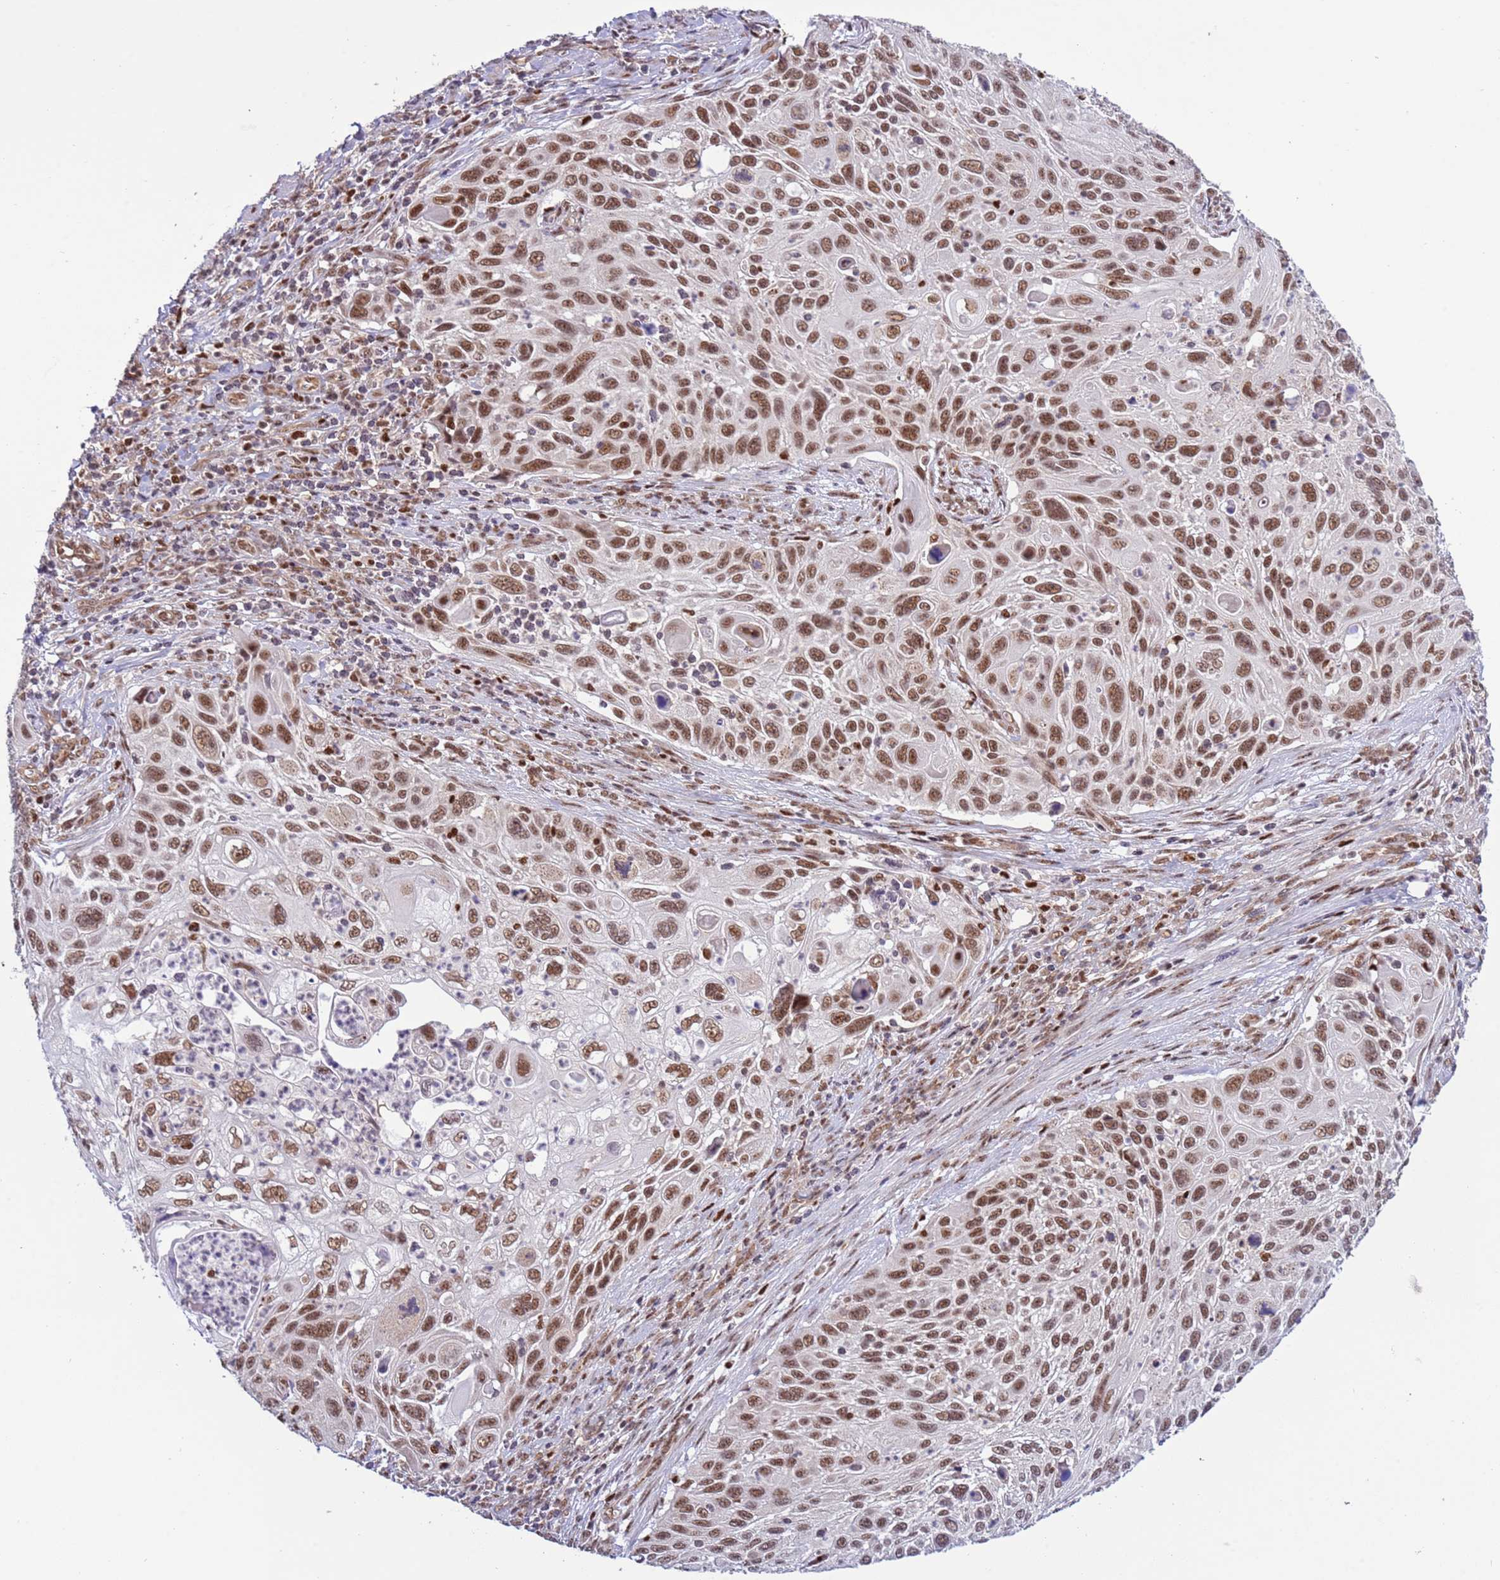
{"staining": {"intensity": "moderate", "quantity": ">75%", "location": "nuclear"}, "tissue": "cervical cancer", "cell_type": "Tumor cells", "image_type": "cancer", "snomed": [{"axis": "morphology", "description": "Squamous cell carcinoma, NOS"}, {"axis": "topography", "description": "Cervix"}], "caption": "Cervical cancer stained with DAB IHC exhibits medium levels of moderate nuclear positivity in approximately >75% of tumor cells.", "gene": "PRPF6", "patient": {"sex": "female", "age": 70}}